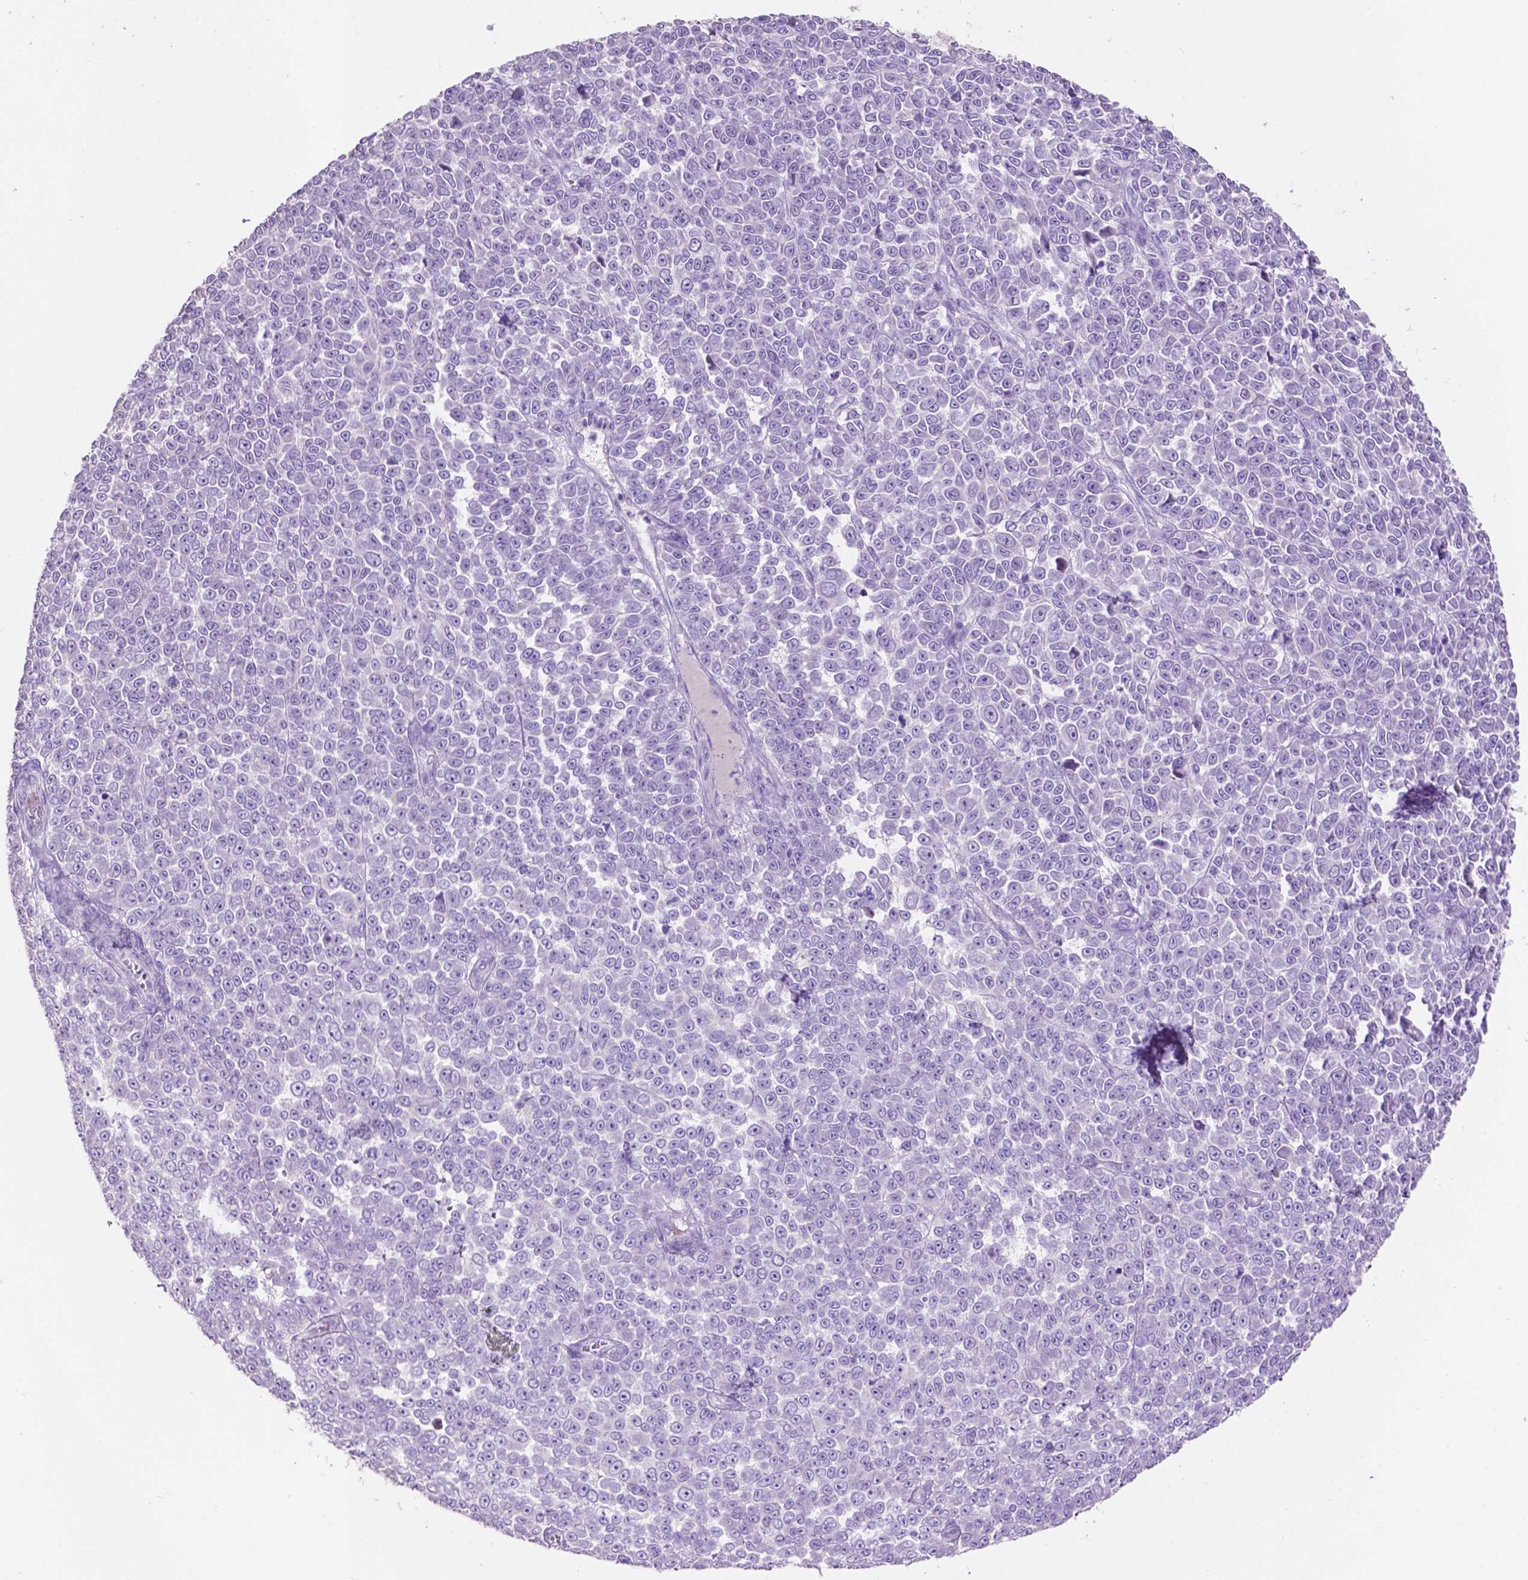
{"staining": {"intensity": "negative", "quantity": "none", "location": "none"}, "tissue": "melanoma", "cell_type": "Tumor cells", "image_type": "cancer", "snomed": [{"axis": "morphology", "description": "Malignant melanoma, NOS"}, {"axis": "topography", "description": "Skin"}], "caption": "Melanoma was stained to show a protein in brown. There is no significant staining in tumor cells.", "gene": "CLDN17", "patient": {"sex": "female", "age": 95}}